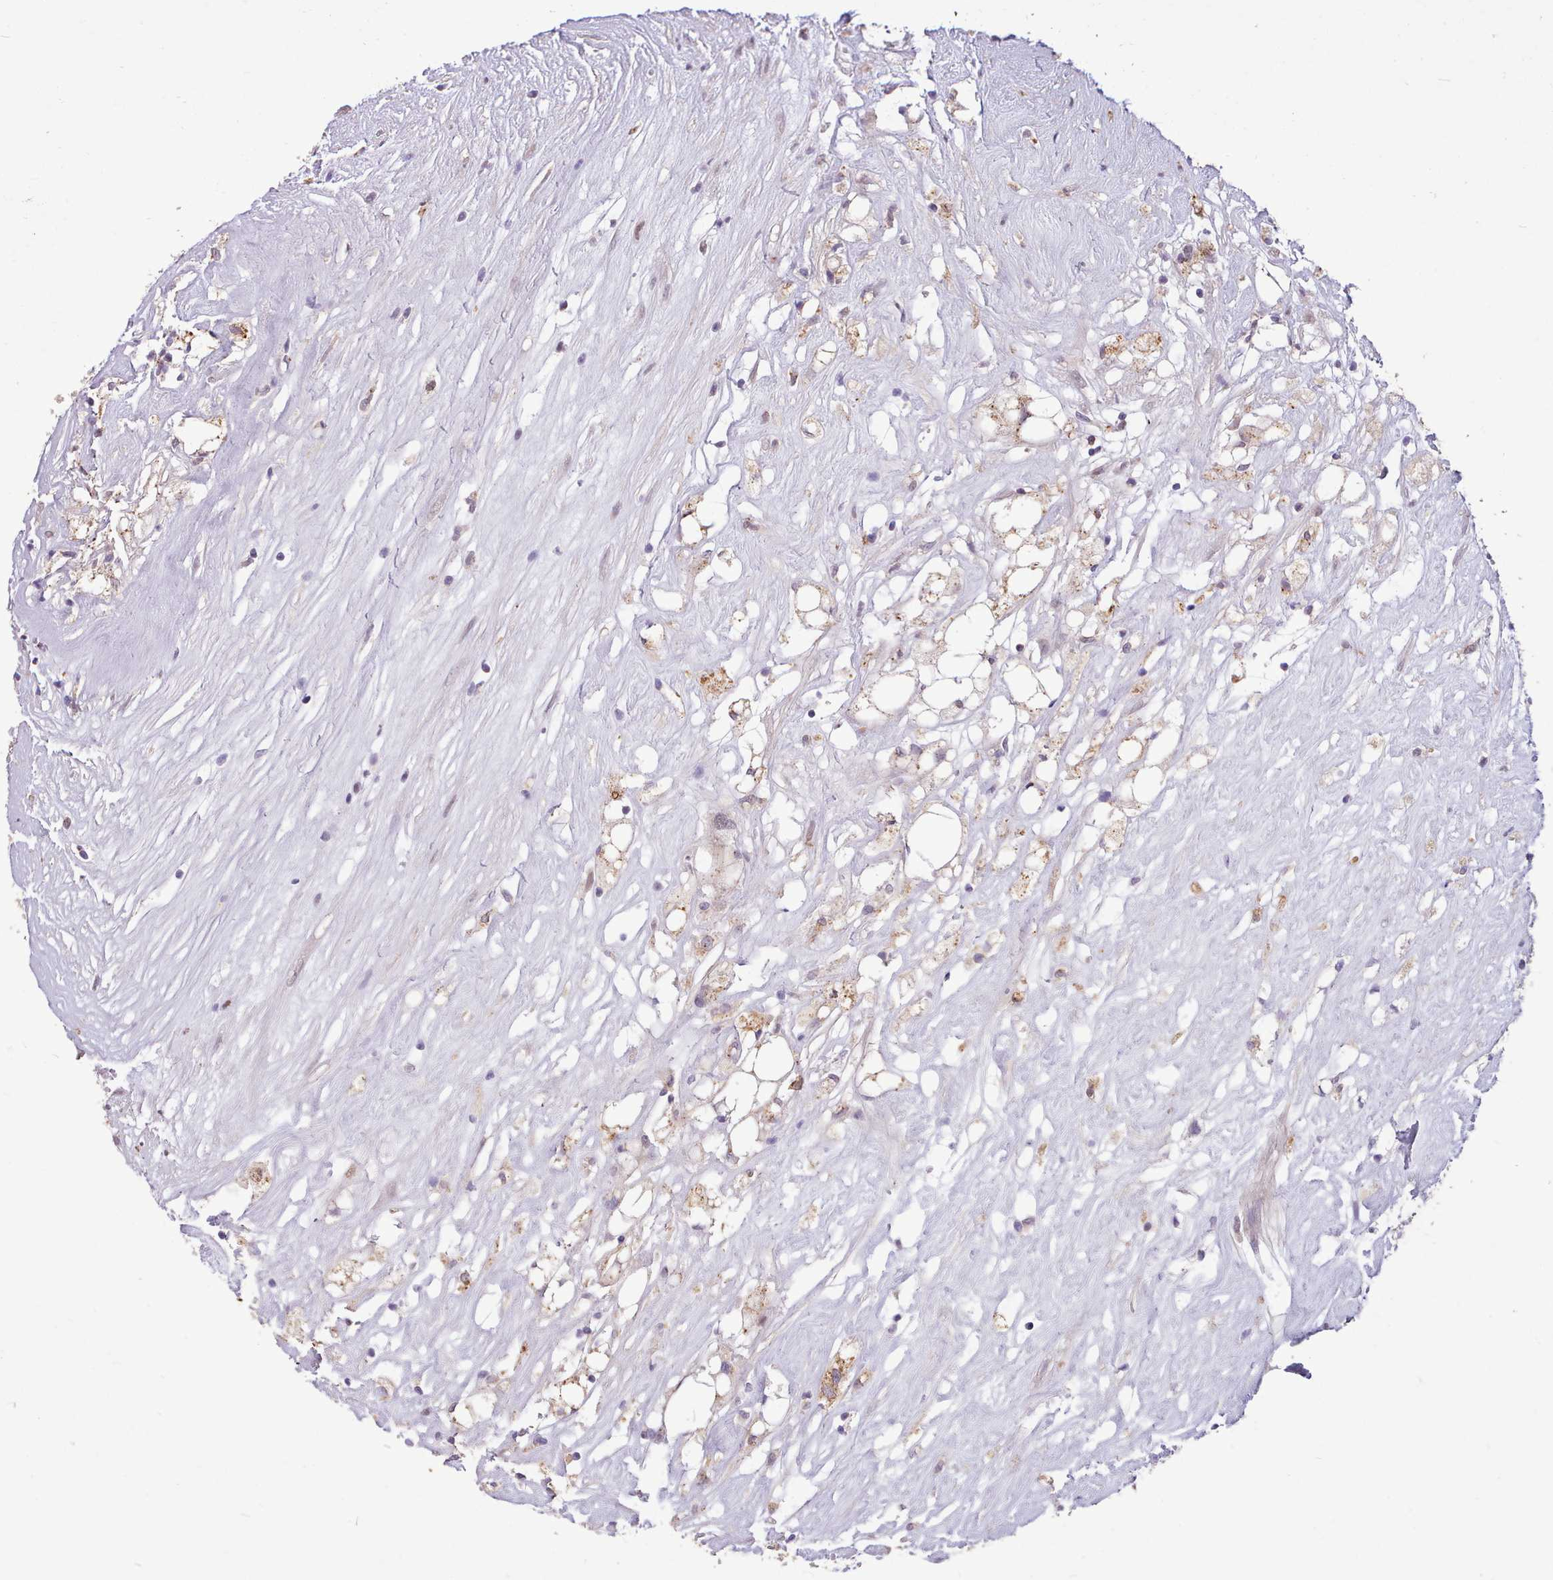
{"staining": {"intensity": "weak", "quantity": ">75%", "location": "cytoplasmic/membranous"}, "tissue": "renal cancer", "cell_type": "Tumor cells", "image_type": "cancer", "snomed": [{"axis": "morphology", "description": "Adenocarcinoma, NOS"}, {"axis": "topography", "description": "Kidney"}], "caption": "Immunohistochemistry (DAB) staining of human renal cancer (adenocarcinoma) shows weak cytoplasmic/membranous protein positivity in approximately >75% of tumor cells. (IHC, brightfield microscopy, high magnification).", "gene": "ZNF607", "patient": {"sex": "male", "age": 59}}